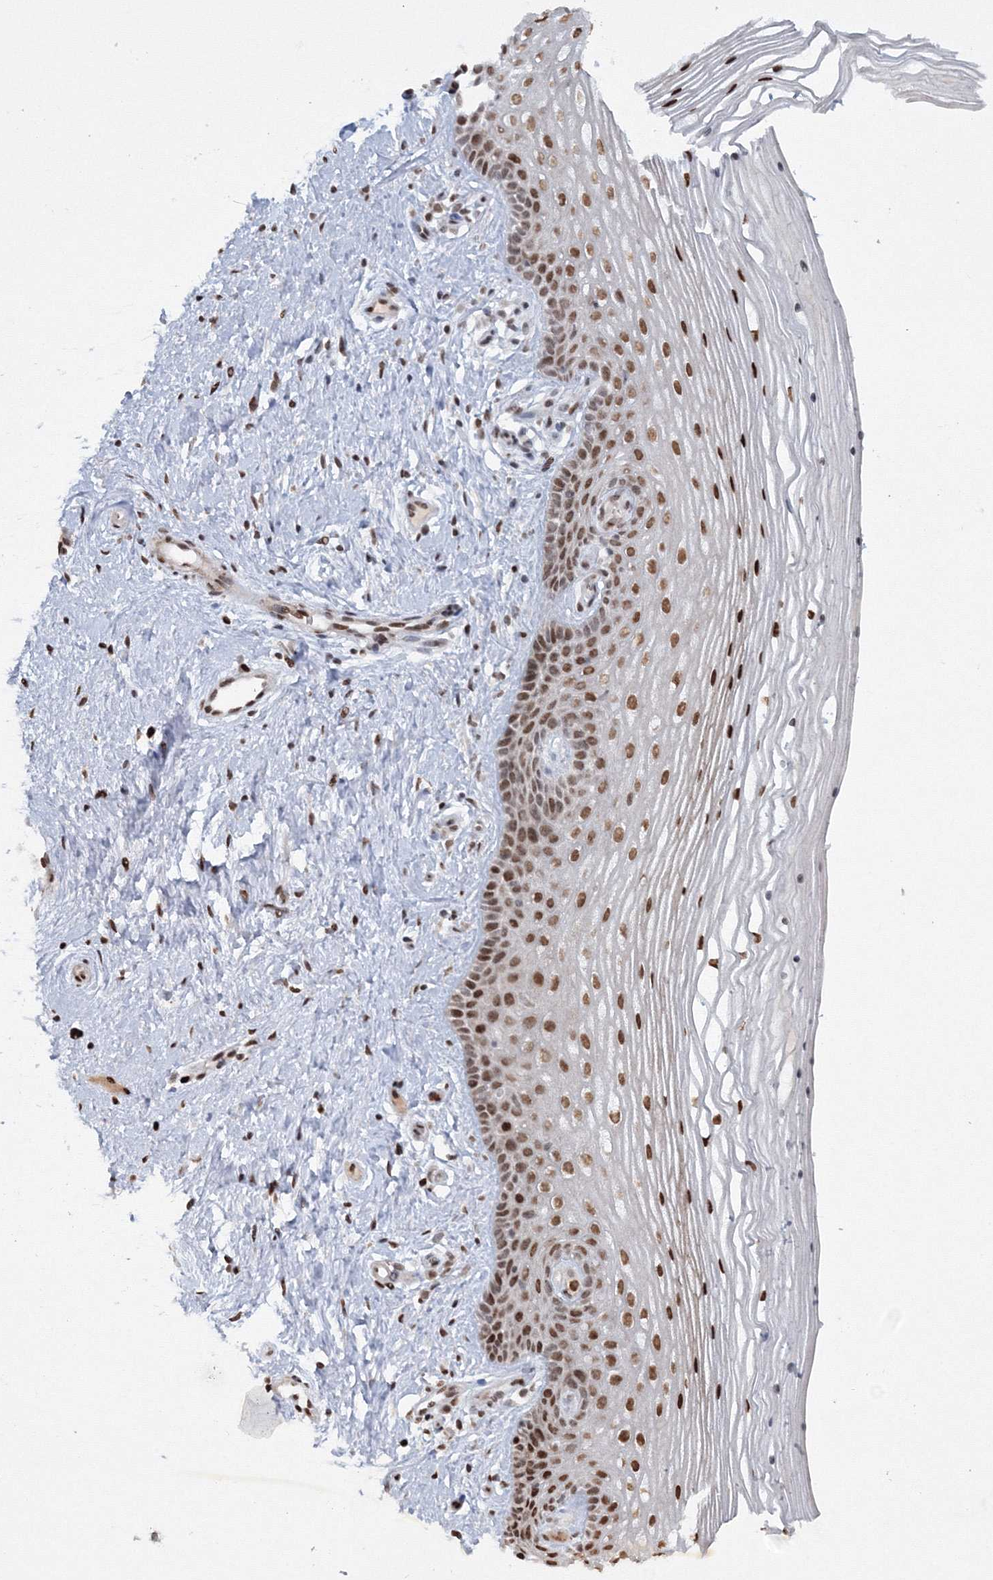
{"staining": {"intensity": "moderate", "quantity": ">75%", "location": "nuclear"}, "tissue": "vagina", "cell_type": "Squamous epithelial cells", "image_type": "normal", "snomed": [{"axis": "morphology", "description": "Normal tissue, NOS"}, {"axis": "topography", "description": "Vagina"}], "caption": "Immunohistochemical staining of benign human vagina displays medium levels of moderate nuclear staining in about >75% of squamous epithelial cells.", "gene": "C3orf33", "patient": {"sex": "female", "age": 46}}